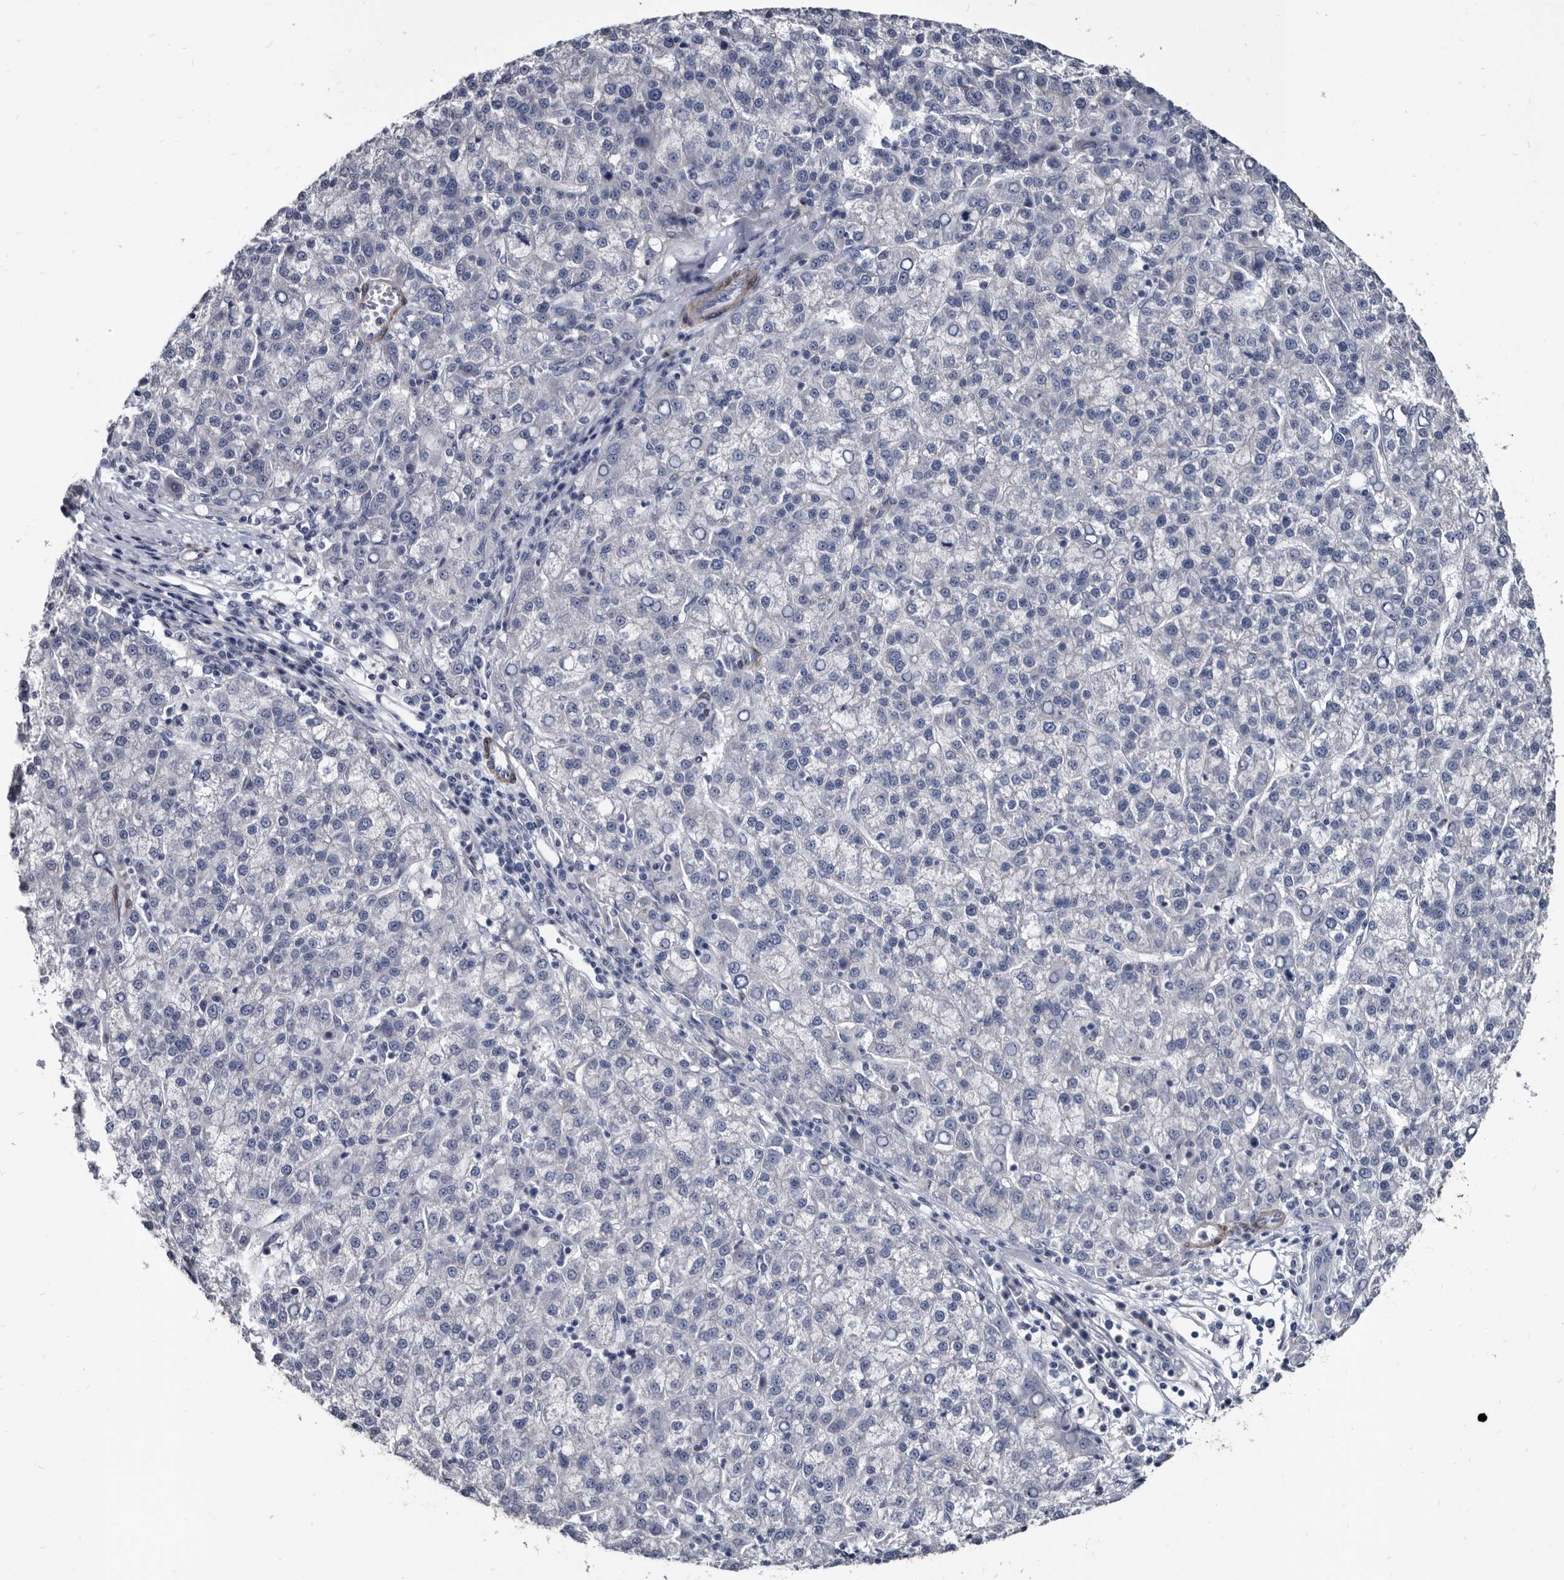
{"staining": {"intensity": "negative", "quantity": "none", "location": "none"}, "tissue": "liver cancer", "cell_type": "Tumor cells", "image_type": "cancer", "snomed": [{"axis": "morphology", "description": "Carcinoma, Hepatocellular, NOS"}, {"axis": "topography", "description": "Liver"}], "caption": "Immunohistochemistry photomicrograph of human liver cancer (hepatocellular carcinoma) stained for a protein (brown), which demonstrates no expression in tumor cells.", "gene": "PRSS8", "patient": {"sex": "female", "age": 58}}